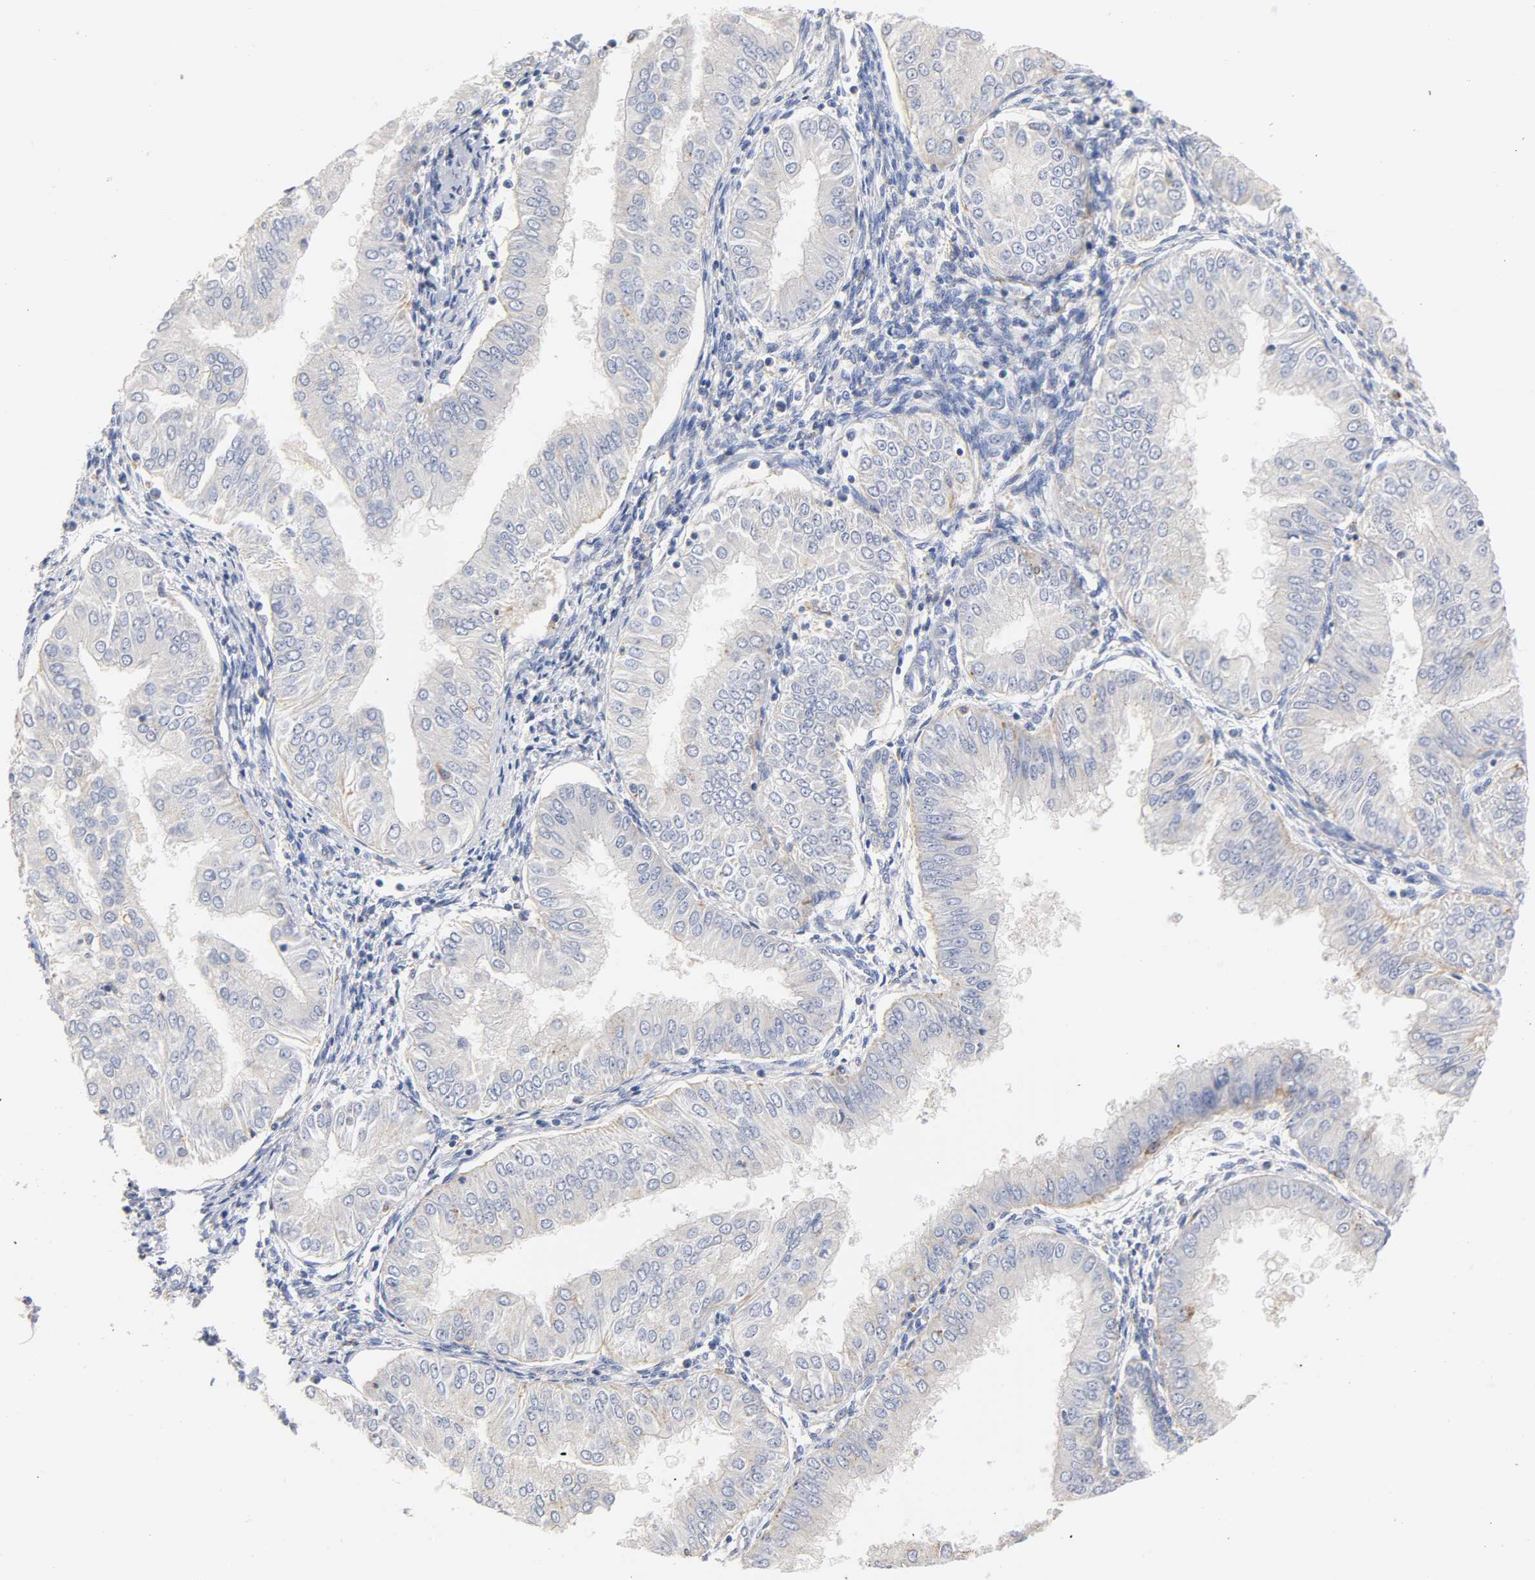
{"staining": {"intensity": "negative", "quantity": "none", "location": "none"}, "tissue": "endometrial cancer", "cell_type": "Tumor cells", "image_type": "cancer", "snomed": [{"axis": "morphology", "description": "Adenocarcinoma, NOS"}, {"axis": "topography", "description": "Endometrium"}], "caption": "An immunohistochemistry (IHC) photomicrograph of endometrial cancer is shown. There is no staining in tumor cells of endometrial cancer.", "gene": "SEMA5A", "patient": {"sex": "female", "age": 53}}